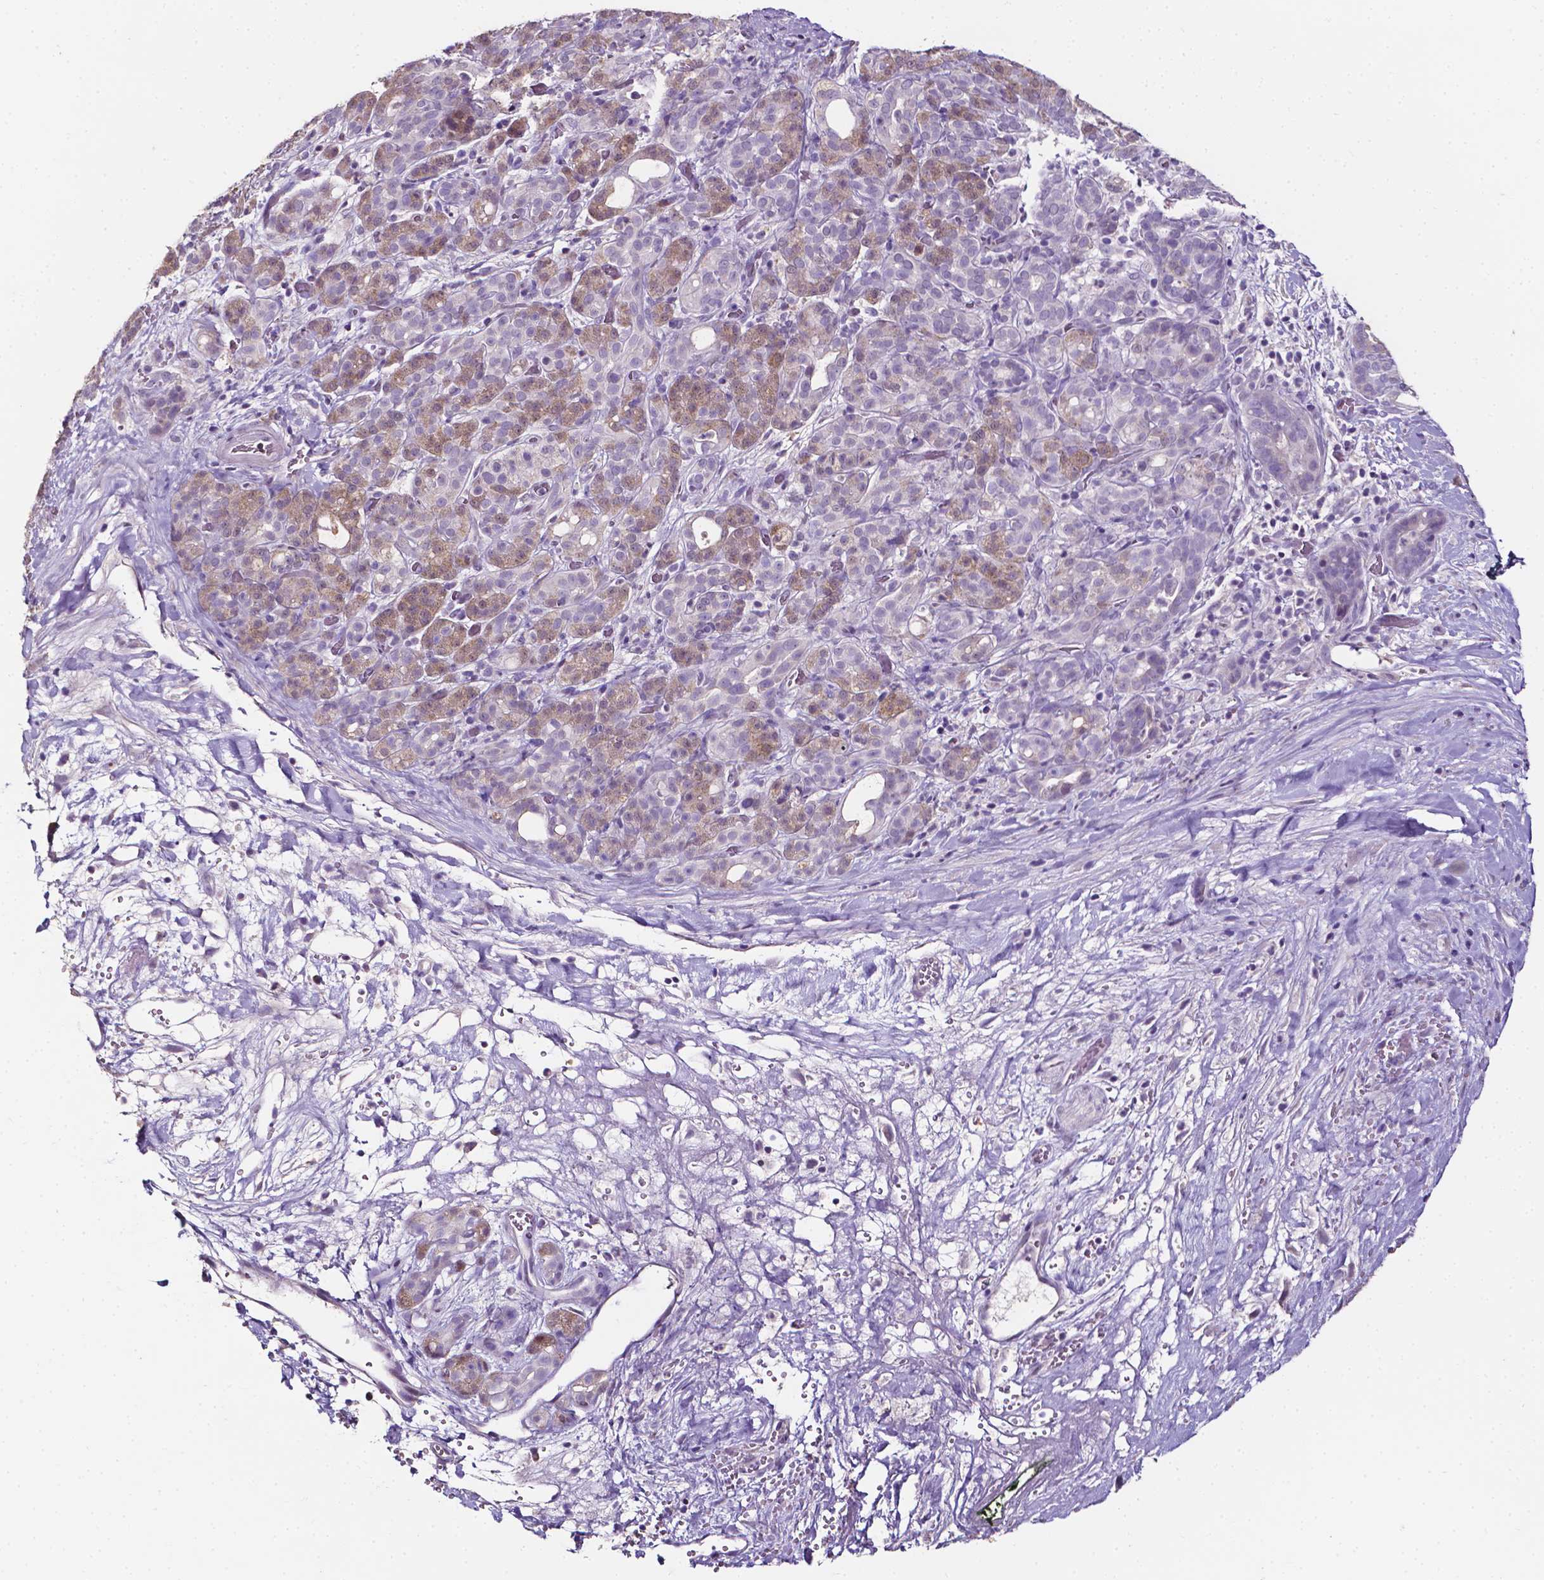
{"staining": {"intensity": "moderate", "quantity": "25%-75%", "location": "cytoplasmic/membranous"}, "tissue": "pancreatic cancer", "cell_type": "Tumor cells", "image_type": "cancer", "snomed": [{"axis": "morphology", "description": "Adenocarcinoma, NOS"}, {"axis": "topography", "description": "Pancreas"}], "caption": "Moderate cytoplasmic/membranous staining is appreciated in about 25%-75% of tumor cells in adenocarcinoma (pancreatic). (DAB IHC with brightfield microscopy, high magnification).", "gene": "PSAT1", "patient": {"sex": "male", "age": 44}}